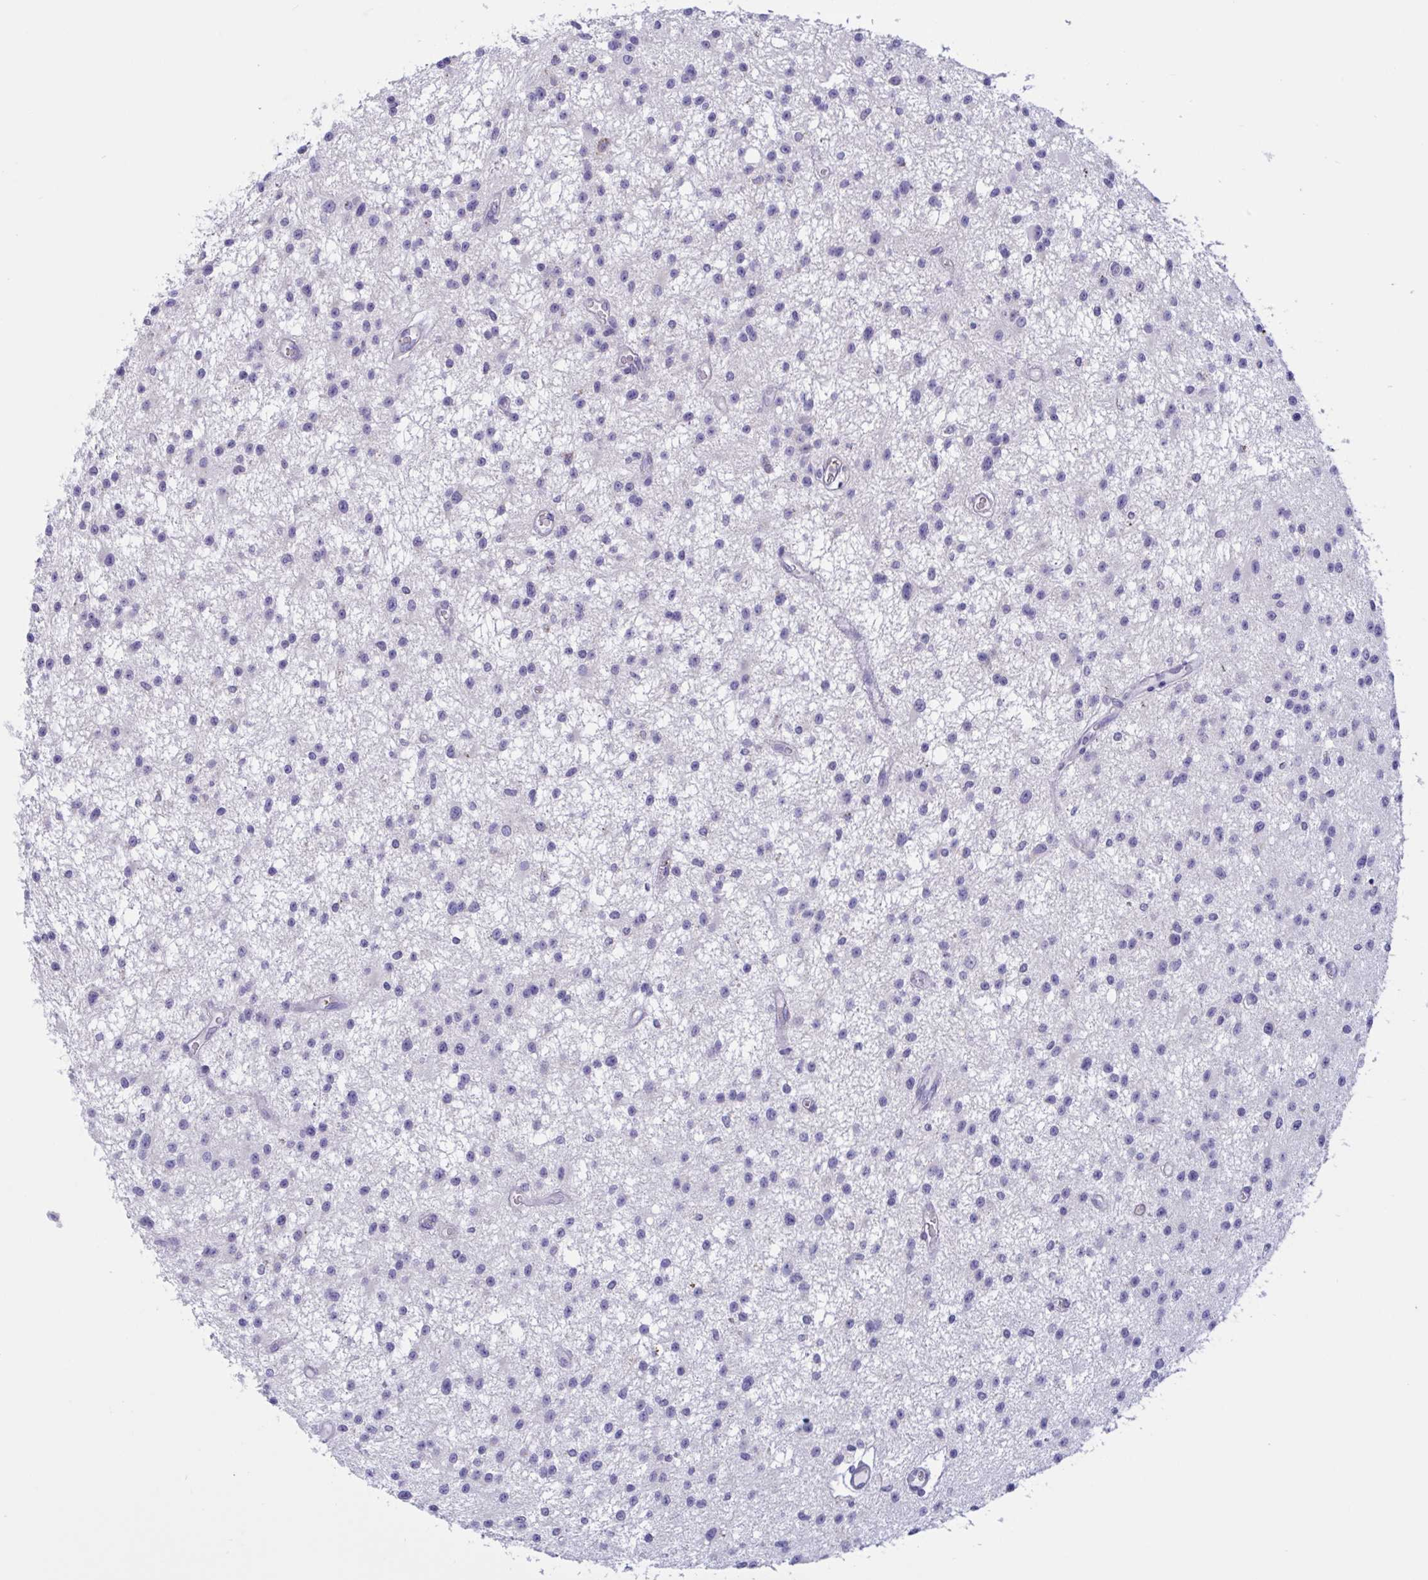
{"staining": {"intensity": "negative", "quantity": "none", "location": "none"}, "tissue": "glioma", "cell_type": "Tumor cells", "image_type": "cancer", "snomed": [{"axis": "morphology", "description": "Glioma, malignant, Low grade"}, {"axis": "topography", "description": "Brain"}], "caption": "Tumor cells are negative for protein expression in human low-grade glioma (malignant). (DAB immunohistochemistry (IHC) with hematoxylin counter stain).", "gene": "OXLD1", "patient": {"sex": "male", "age": 43}}